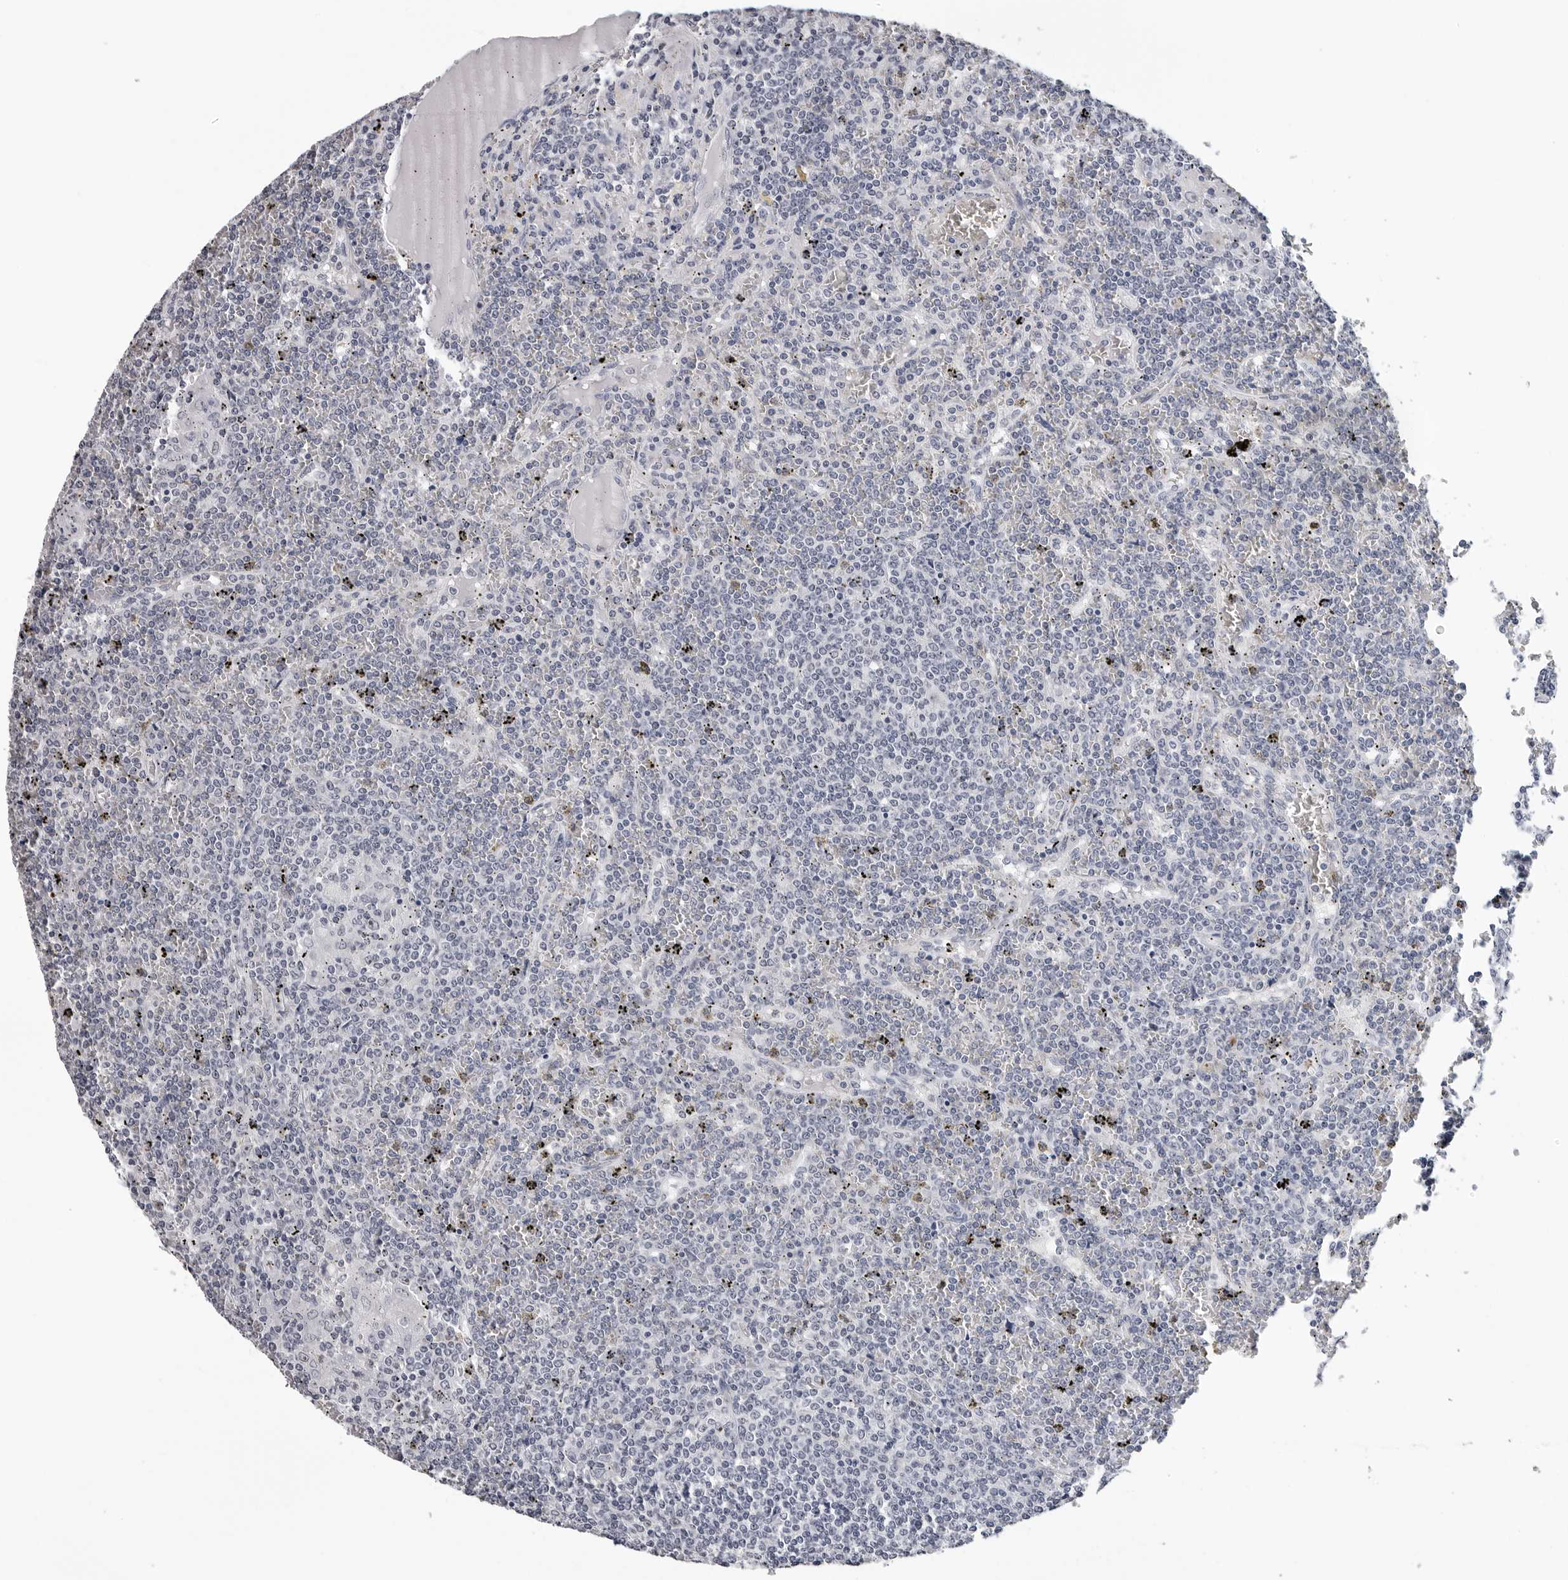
{"staining": {"intensity": "negative", "quantity": "none", "location": "none"}, "tissue": "lymphoma", "cell_type": "Tumor cells", "image_type": "cancer", "snomed": [{"axis": "morphology", "description": "Malignant lymphoma, non-Hodgkin's type, Low grade"}, {"axis": "topography", "description": "Spleen"}], "caption": "Immunohistochemistry histopathology image of lymphoma stained for a protein (brown), which exhibits no staining in tumor cells.", "gene": "GNL2", "patient": {"sex": "female", "age": 19}}